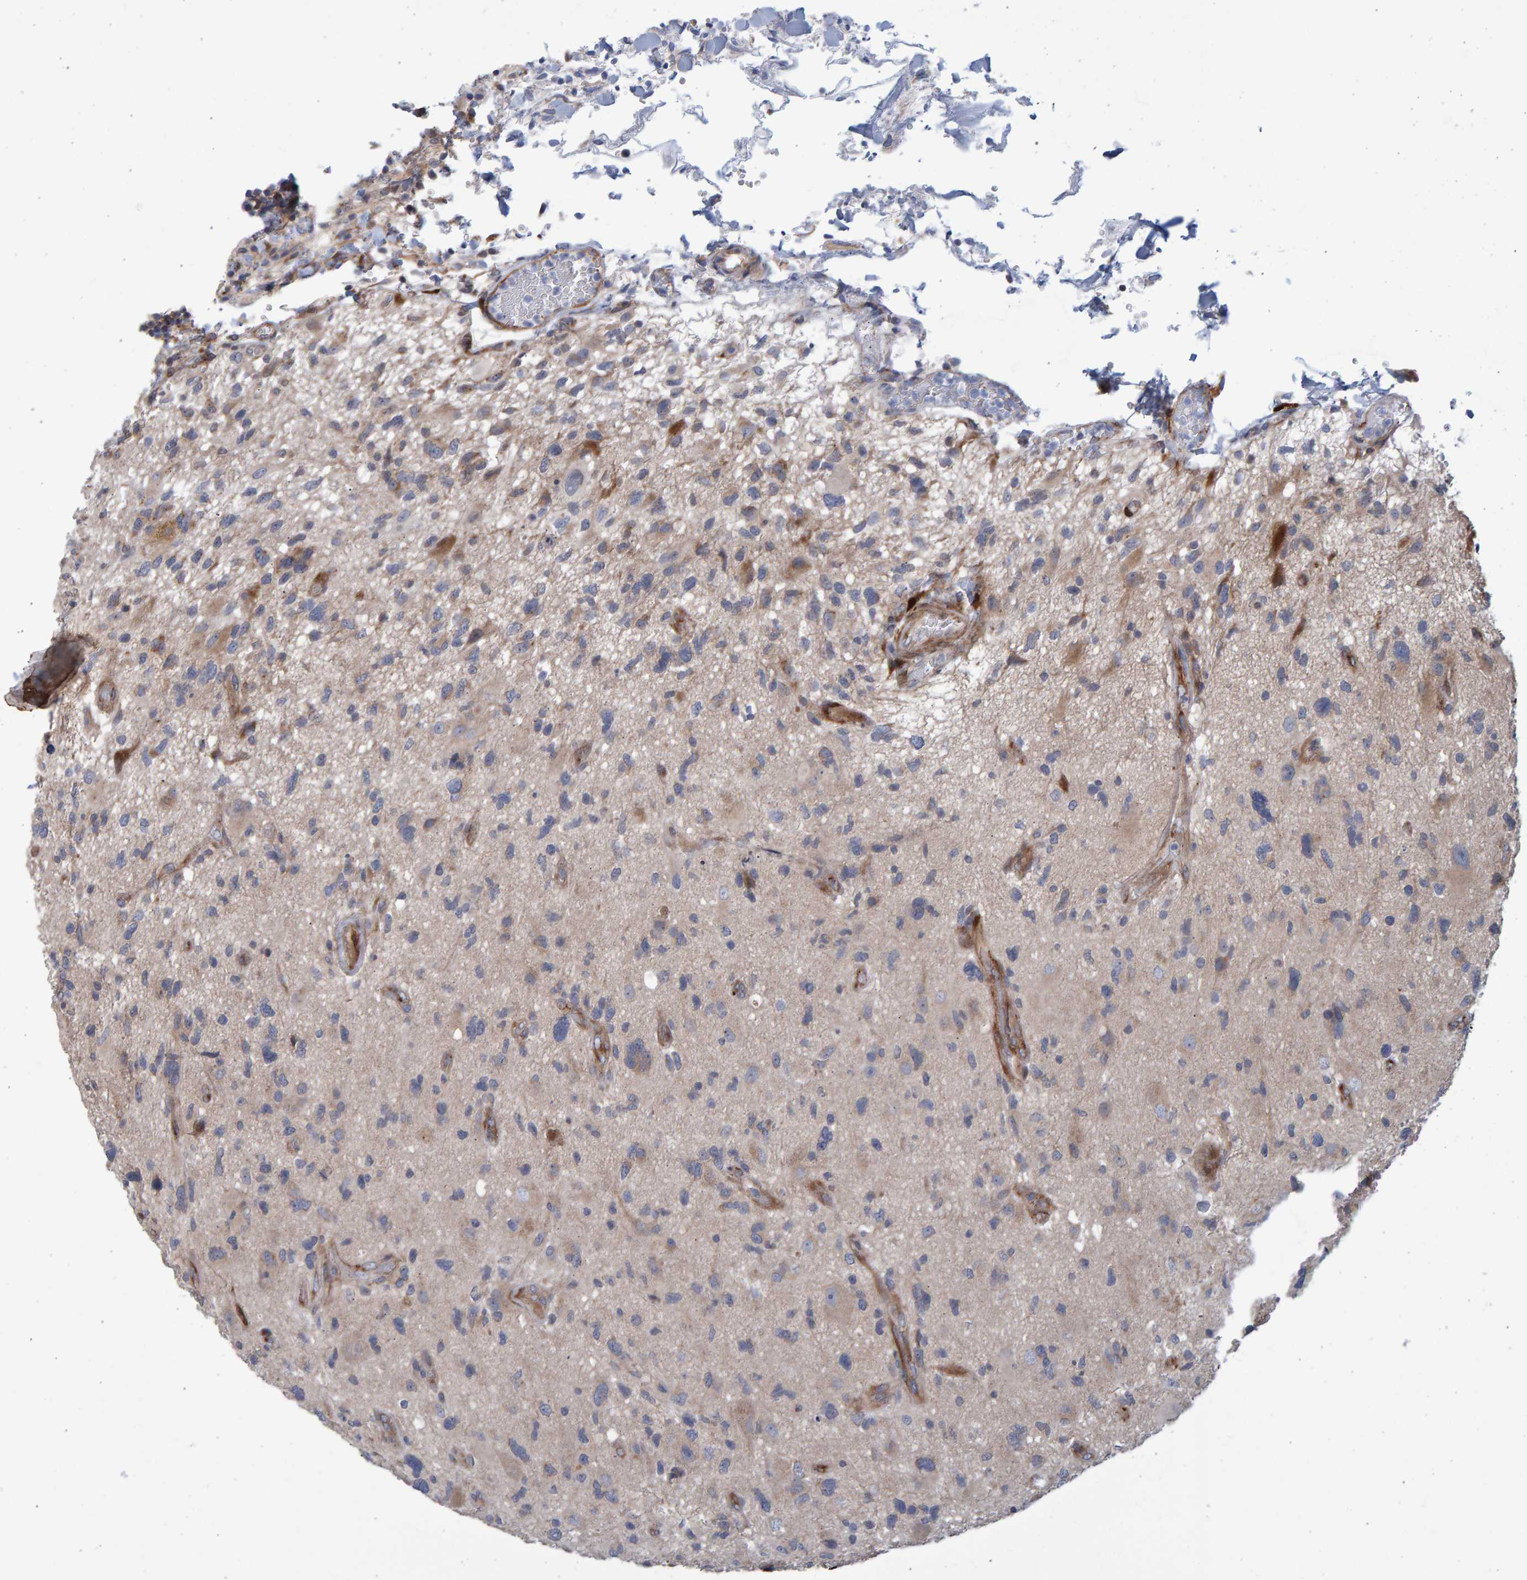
{"staining": {"intensity": "weak", "quantity": "25%-75%", "location": "cytoplasmic/membranous"}, "tissue": "glioma", "cell_type": "Tumor cells", "image_type": "cancer", "snomed": [{"axis": "morphology", "description": "Glioma, malignant, High grade"}, {"axis": "topography", "description": "Brain"}], "caption": "DAB (3,3'-diaminobenzidine) immunohistochemical staining of human glioma shows weak cytoplasmic/membranous protein staining in approximately 25%-75% of tumor cells. The protein is shown in brown color, while the nuclei are stained blue.", "gene": "LRBA", "patient": {"sex": "male", "age": 33}}